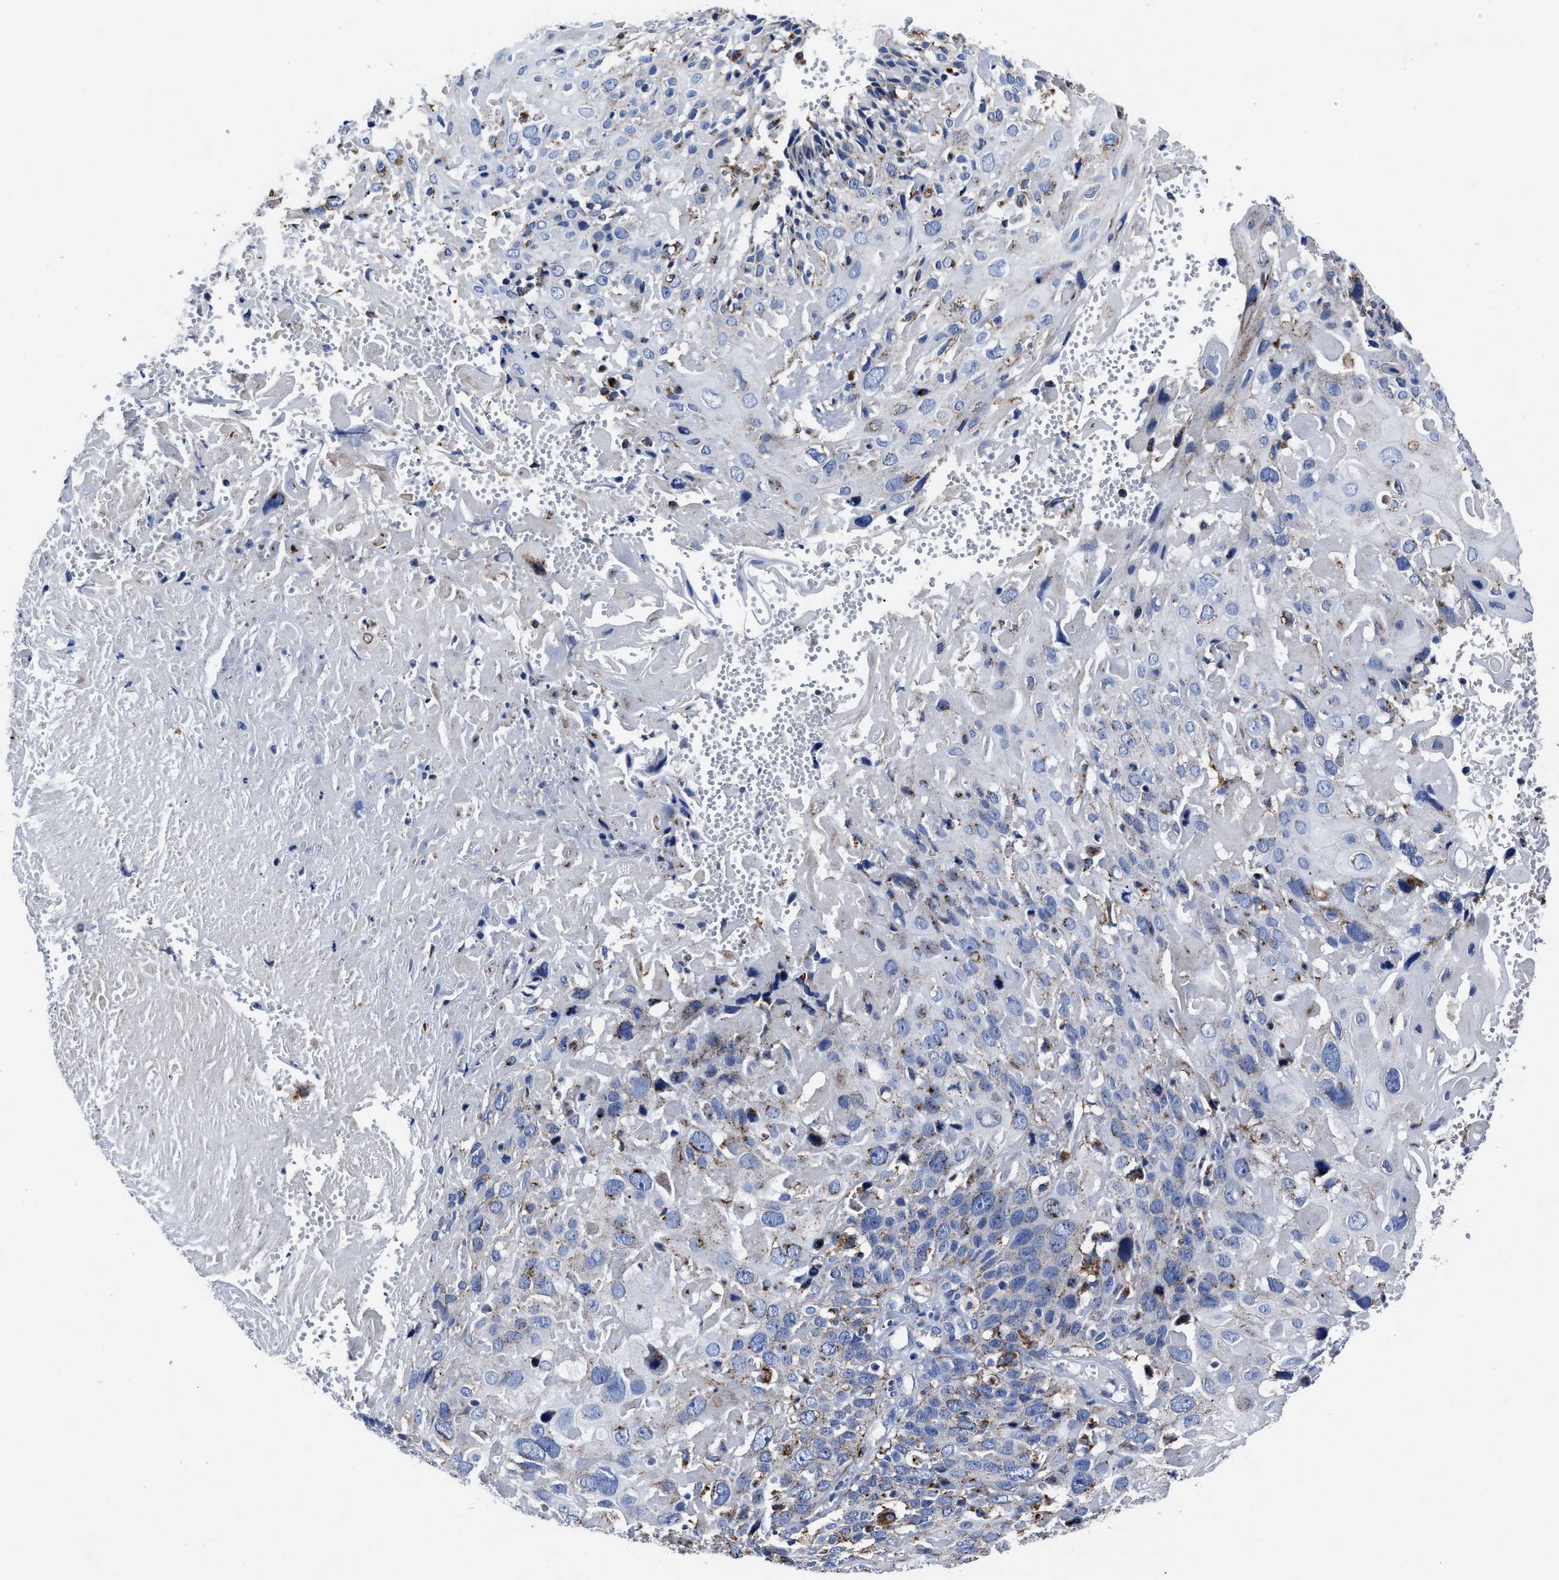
{"staining": {"intensity": "moderate", "quantity": "<25%", "location": "cytoplasmic/membranous"}, "tissue": "cervical cancer", "cell_type": "Tumor cells", "image_type": "cancer", "snomed": [{"axis": "morphology", "description": "Squamous cell carcinoma, NOS"}, {"axis": "topography", "description": "Cervix"}], "caption": "High-power microscopy captured an immunohistochemistry (IHC) image of cervical cancer (squamous cell carcinoma), revealing moderate cytoplasmic/membranous positivity in about <25% of tumor cells.", "gene": "LAMTOR4", "patient": {"sex": "female", "age": 74}}